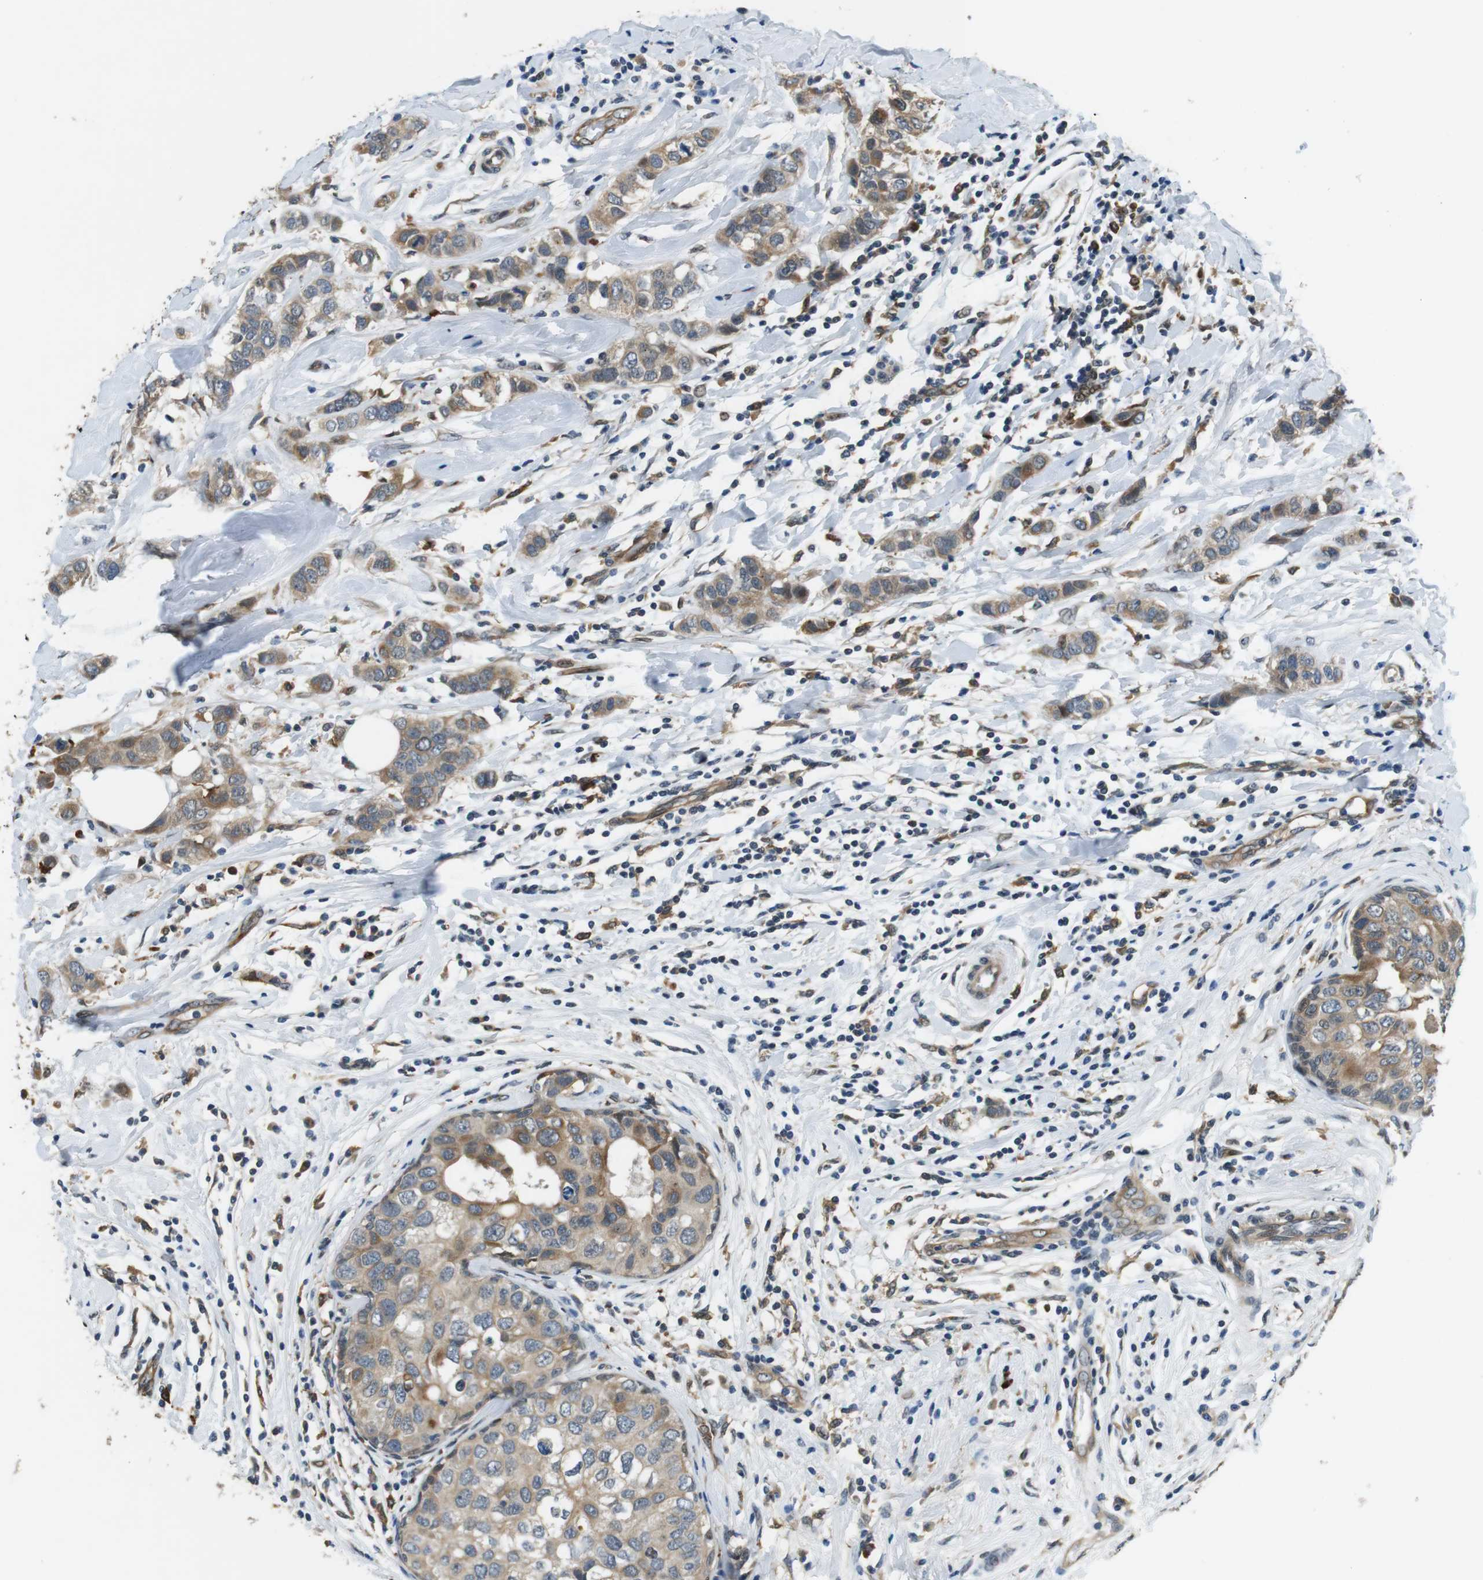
{"staining": {"intensity": "moderate", "quantity": ">75%", "location": "cytoplasmic/membranous"}, "tissue": "breast cancer", "cell_type": "Tumor cells", "image_type": "cancer", "snomed": [{"axis": "morphology", "description": "Duct carcinoma"}, {"axis": "topography", "description": "Breast"}], "caption": "This is a histology image of immunohistochemistry staining of breast cancer, which shows moderate expression in the cytoplasmic/membranous of tumor cells.", "gene": "PALD1", "patient": {"sex": "female", "age": 50}}